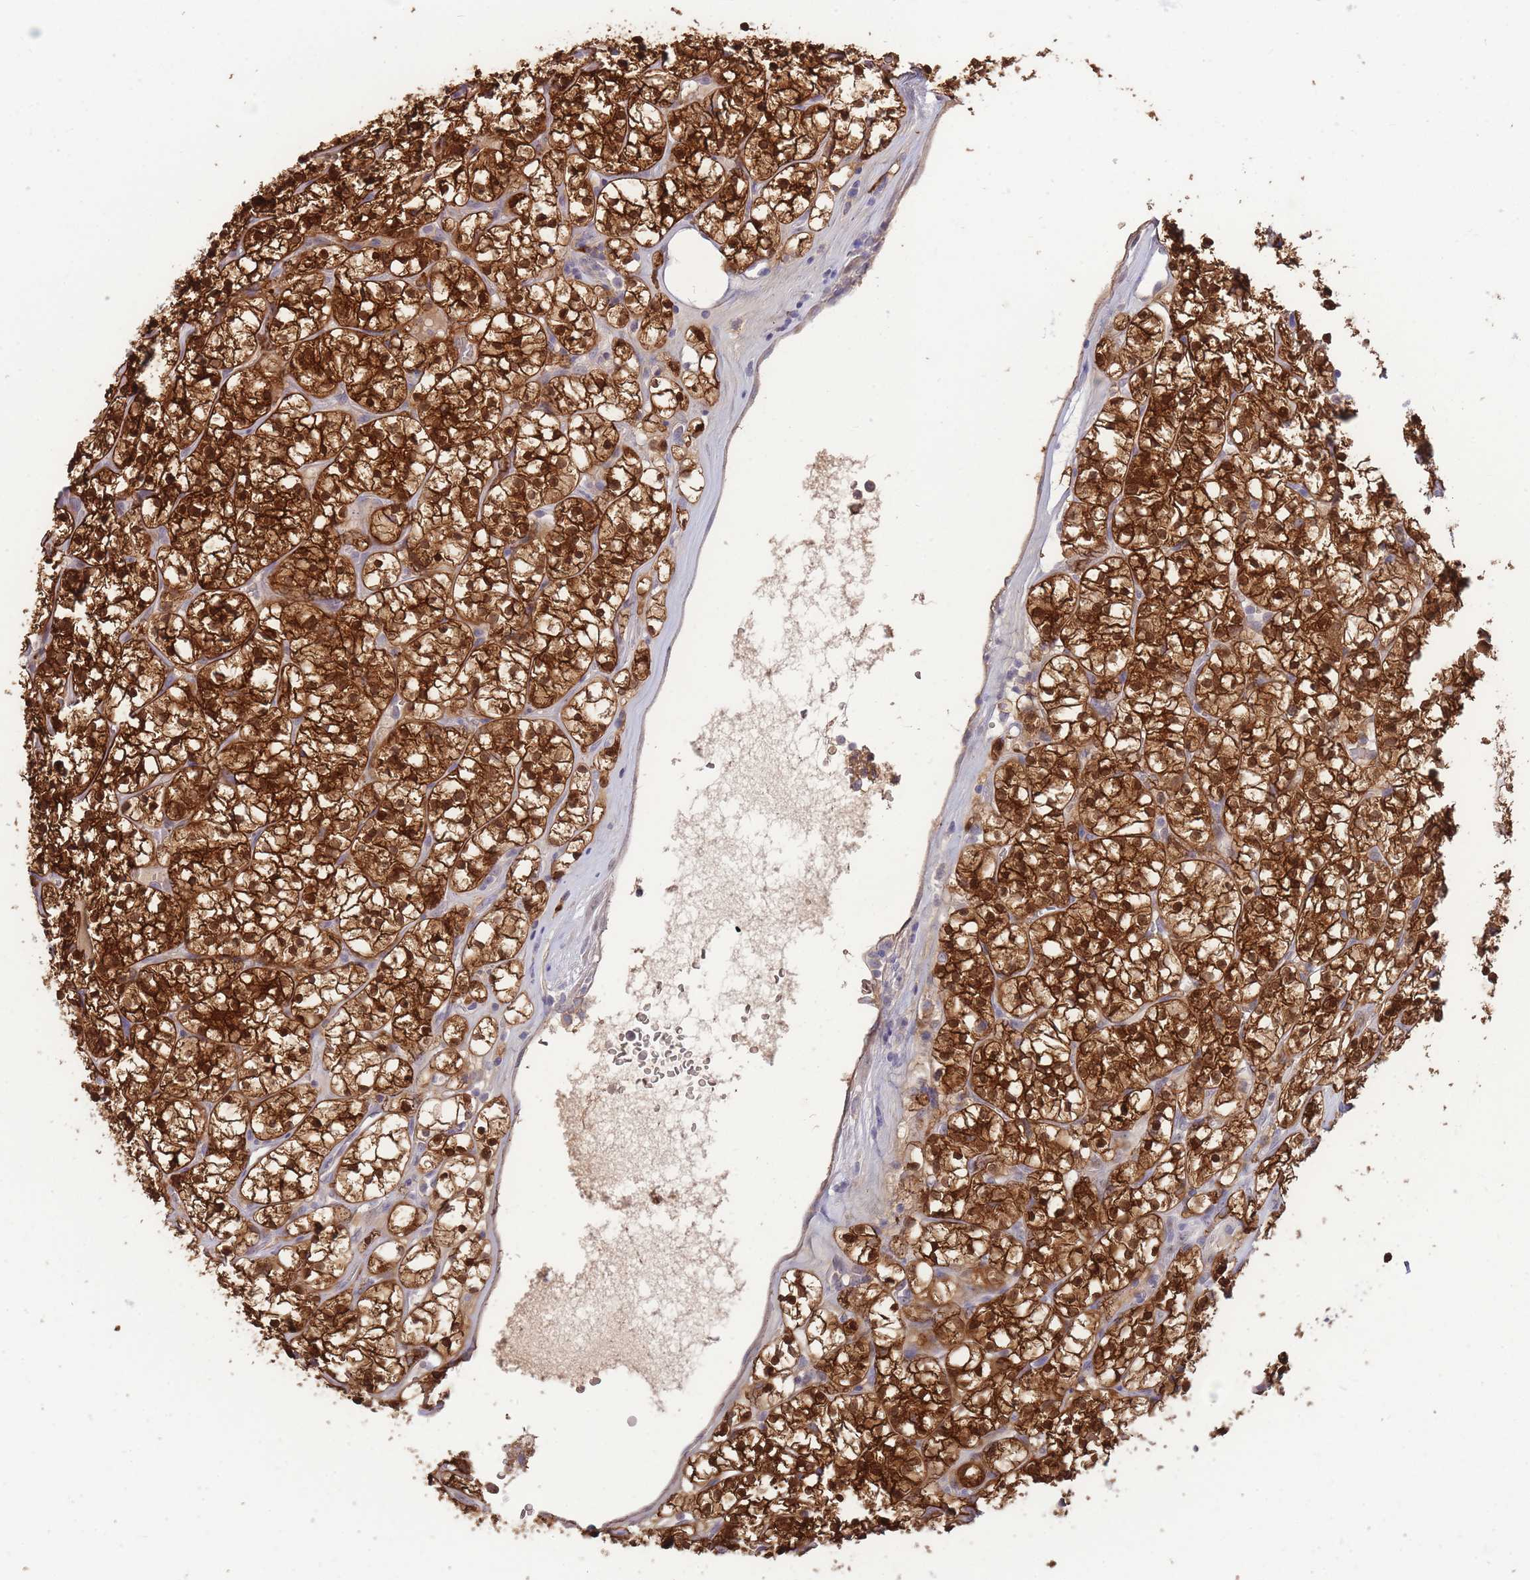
{"staining": {"intensity": "strong", "quantity": ">75%", "location": "cytoplasmic/membranous,nuclear"}, "tissue": "renal cancer", "cell_type": "Tumor cells", "image_type": "cancer", "snomed": [{"axis": "morphology", "description": "Adenocarcinoma, NOS"}, {"axis": "topography", "description": "Kidney"}], "caption": "High-magnification brightfield microscopy of renal adenocarcinoma stained with DAB (brown) and counterstained with hematoxylin (blue). tumor cells exhibit strong cytoplasmic/membranous and nuclear staining is appreciated in approximately>75% of cells. The staining was performed using DAB, with brown indicating positive protein expression. Nuclei are stained blue with hematoxylin.", "gene": "FBXO46", "patient": {"sex": "female", "age": 64}}